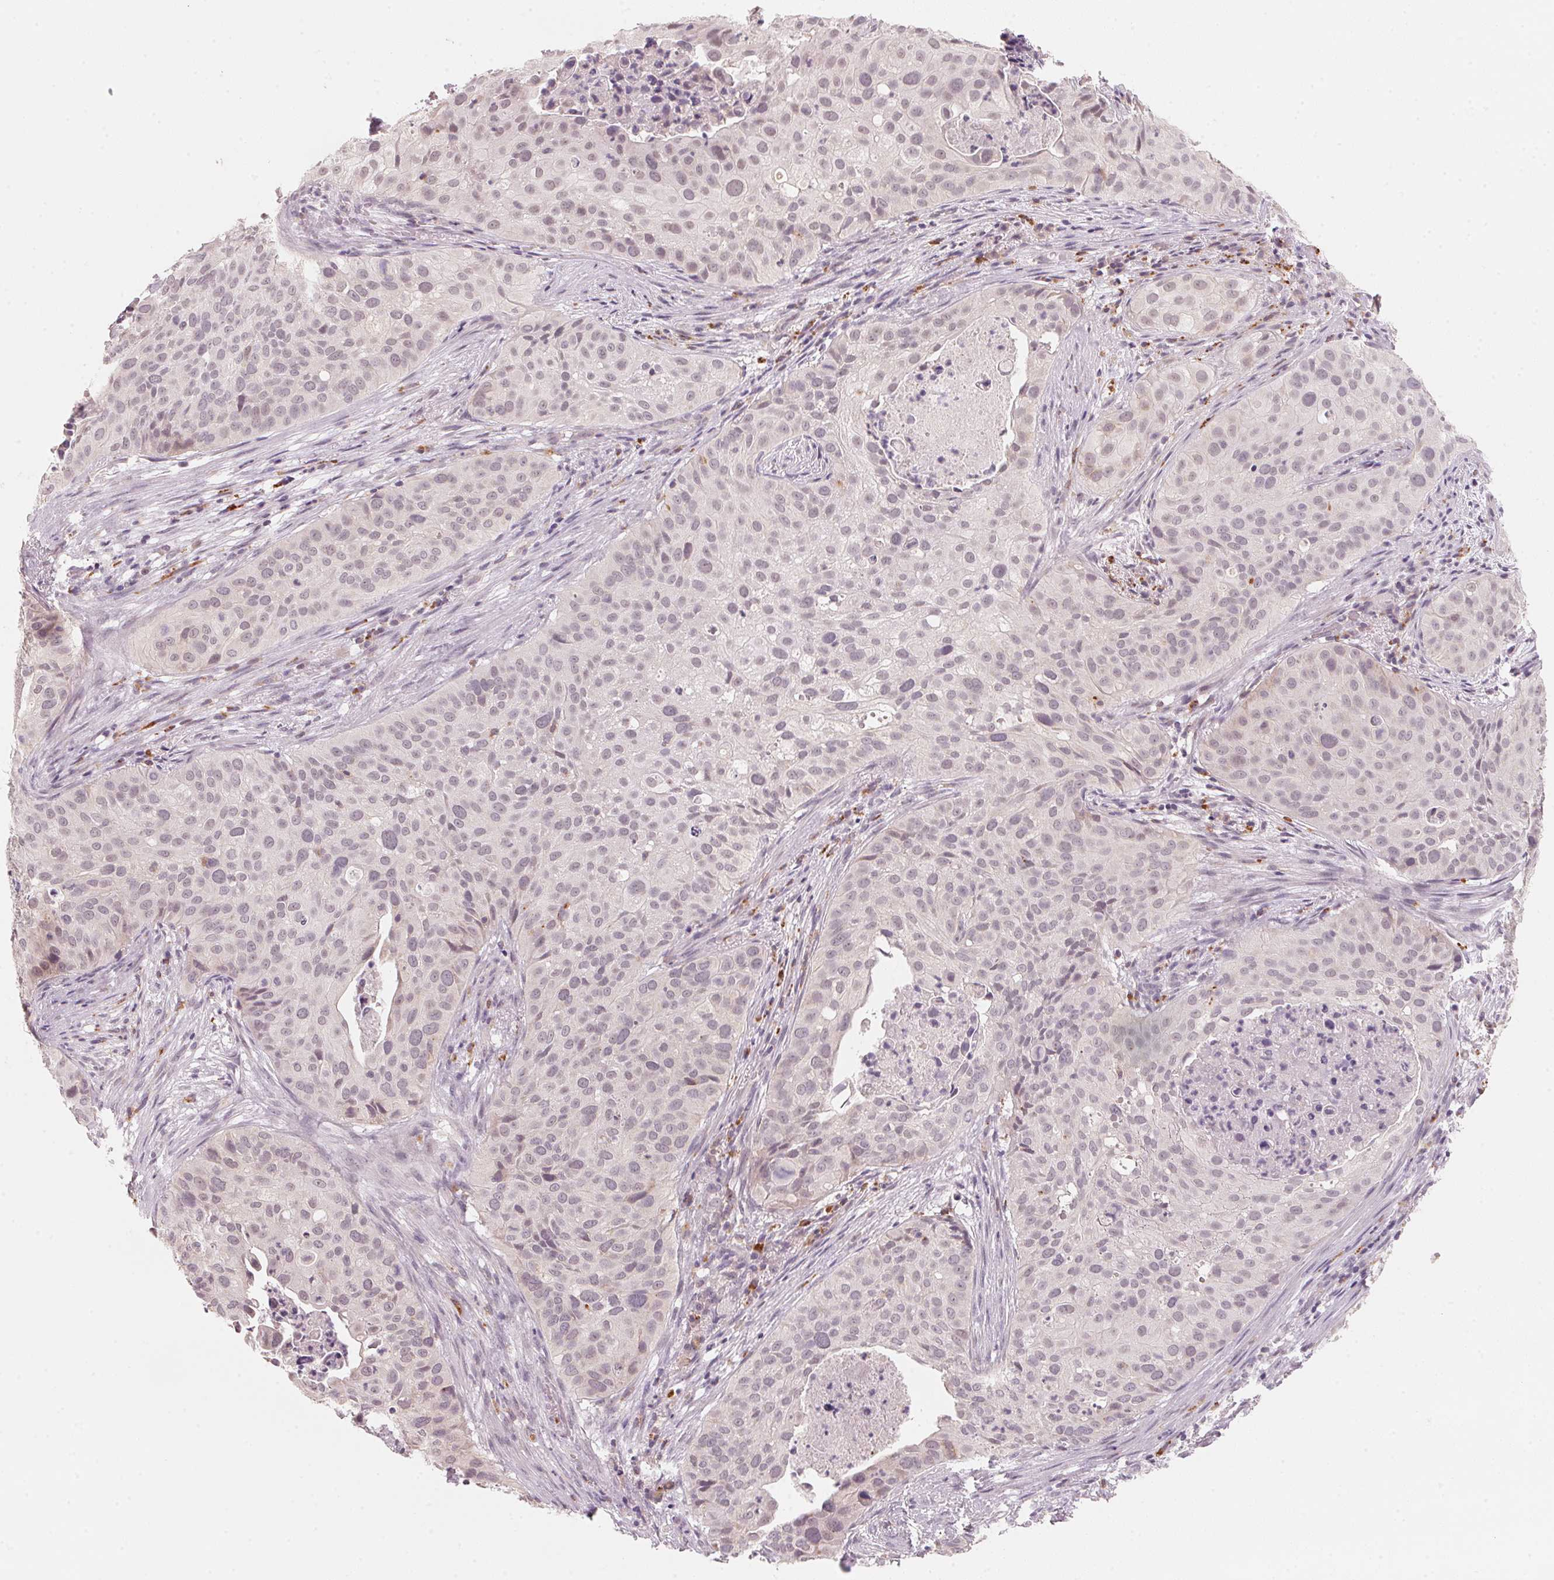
{"staining": {"intensity": "weak", "quantity": "<25%", "location": "cytoplasmic/membranous"}, "tissue": "cervical cancer", "cell_type": "Tumor cells", "image_type": "cancer", "snomed": [{"axis": "morphology", "description": "Squamous cell carcinoma, NOS"}, {"axis": "topography", "description": "Cervix"}], "caption": "Immunohistochemistry of squamous cell carcinoma (cervical) demonstrates no positivity in tumor cells. The staining was performed using DAB to visualize the protein expression in brown, while the nuclei were stained in blue with hematoxylin (Magnification: 20x).", "gene": "ANKRD31", "patient": {"sex": "female", "age": 38}}